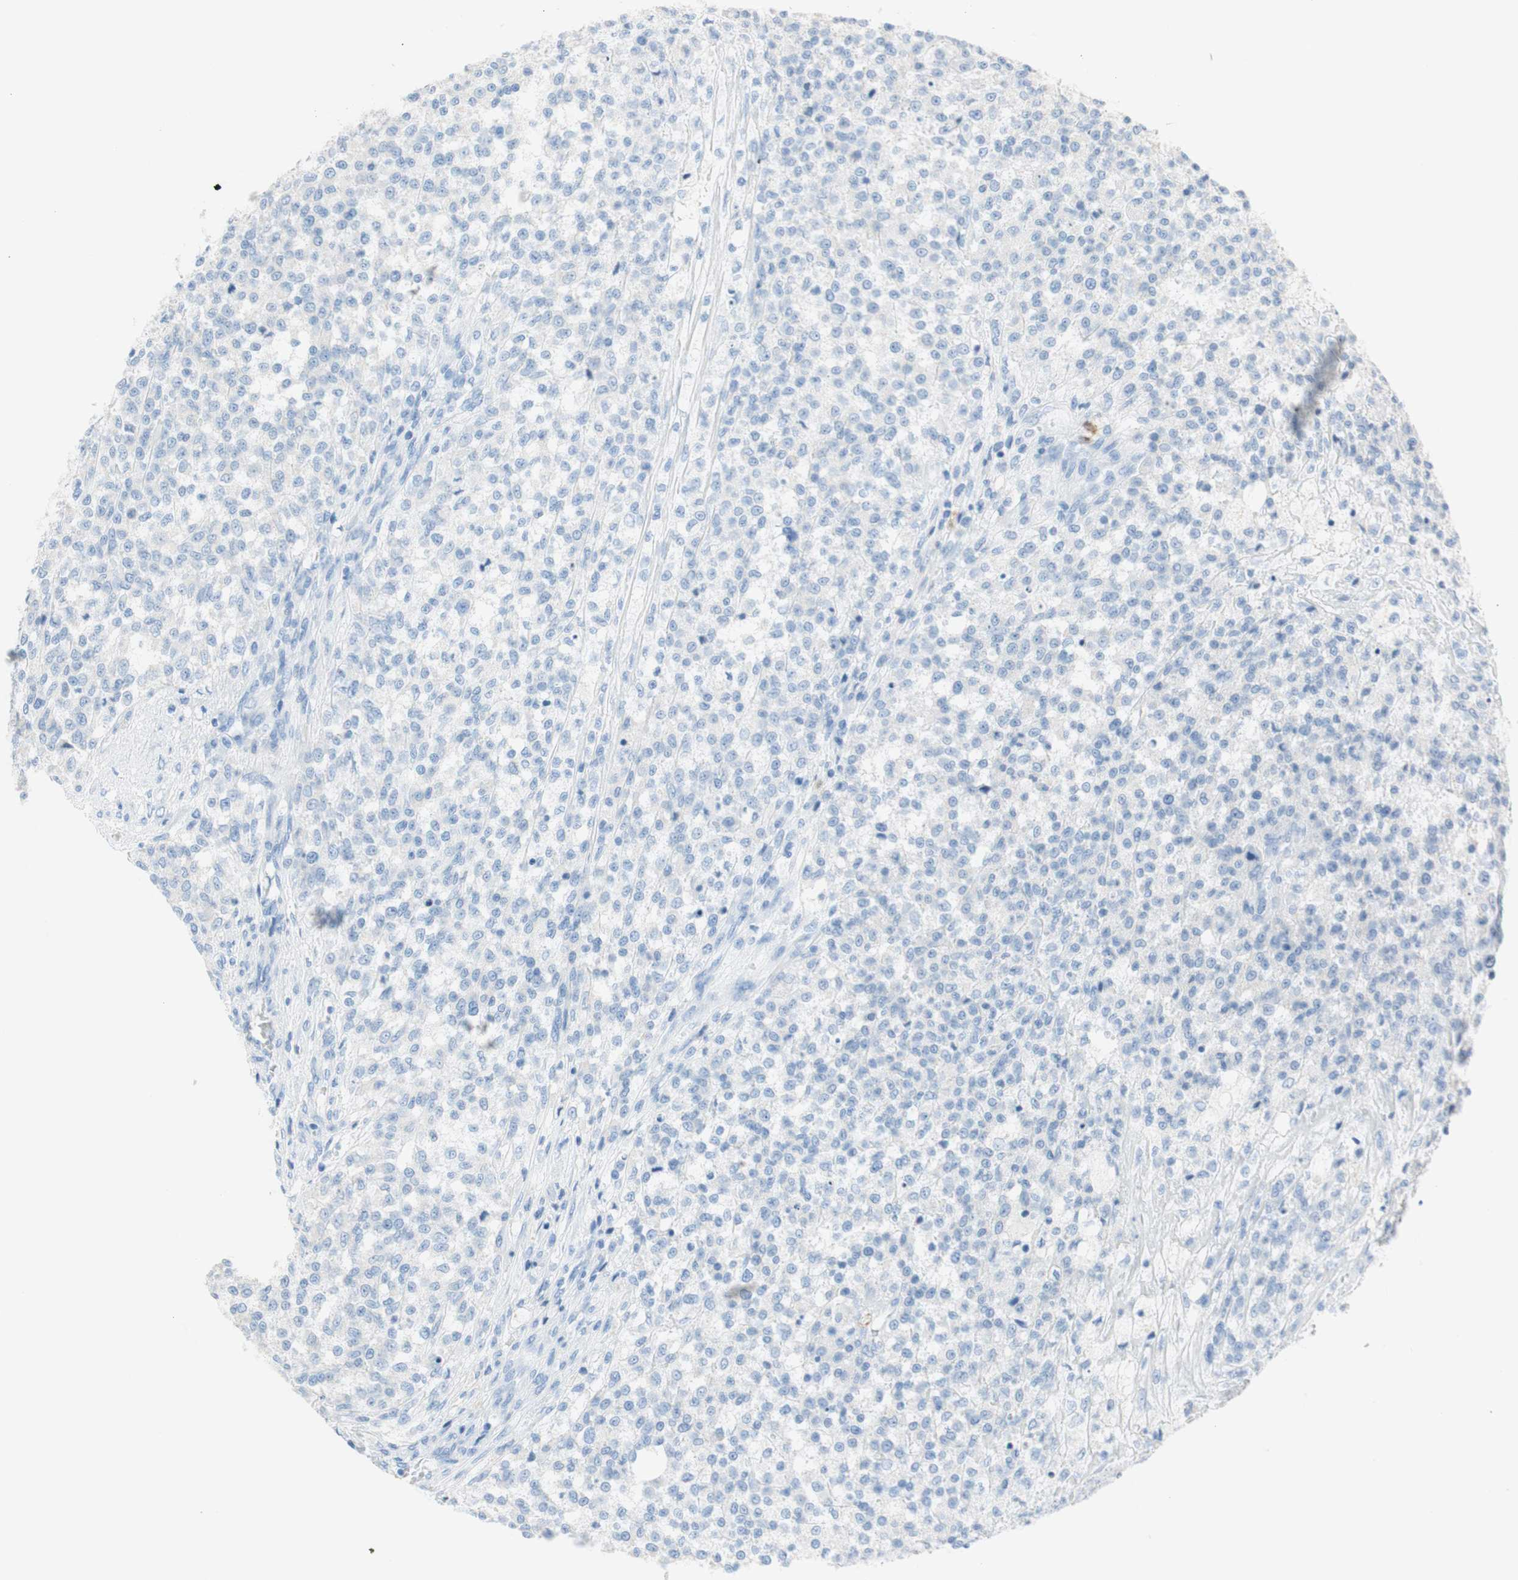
{"staining": {"intensity": "negative", "quantity": "none", "location": "none"}, "tissue": "testis cancer", "cell_type": "Tumor cells", "image_type": "cancer", "snomed": [{"axis": "morphology", "description": "Seminoma, NOS"}, {"axis": "topography", "description": "Testis"}], "caption": "Tumor cells are negative for brown protein staining in testis cancer (seminoma).", "gene": "CEACAM1", "patient": {"sex": "male", "age": 59}}